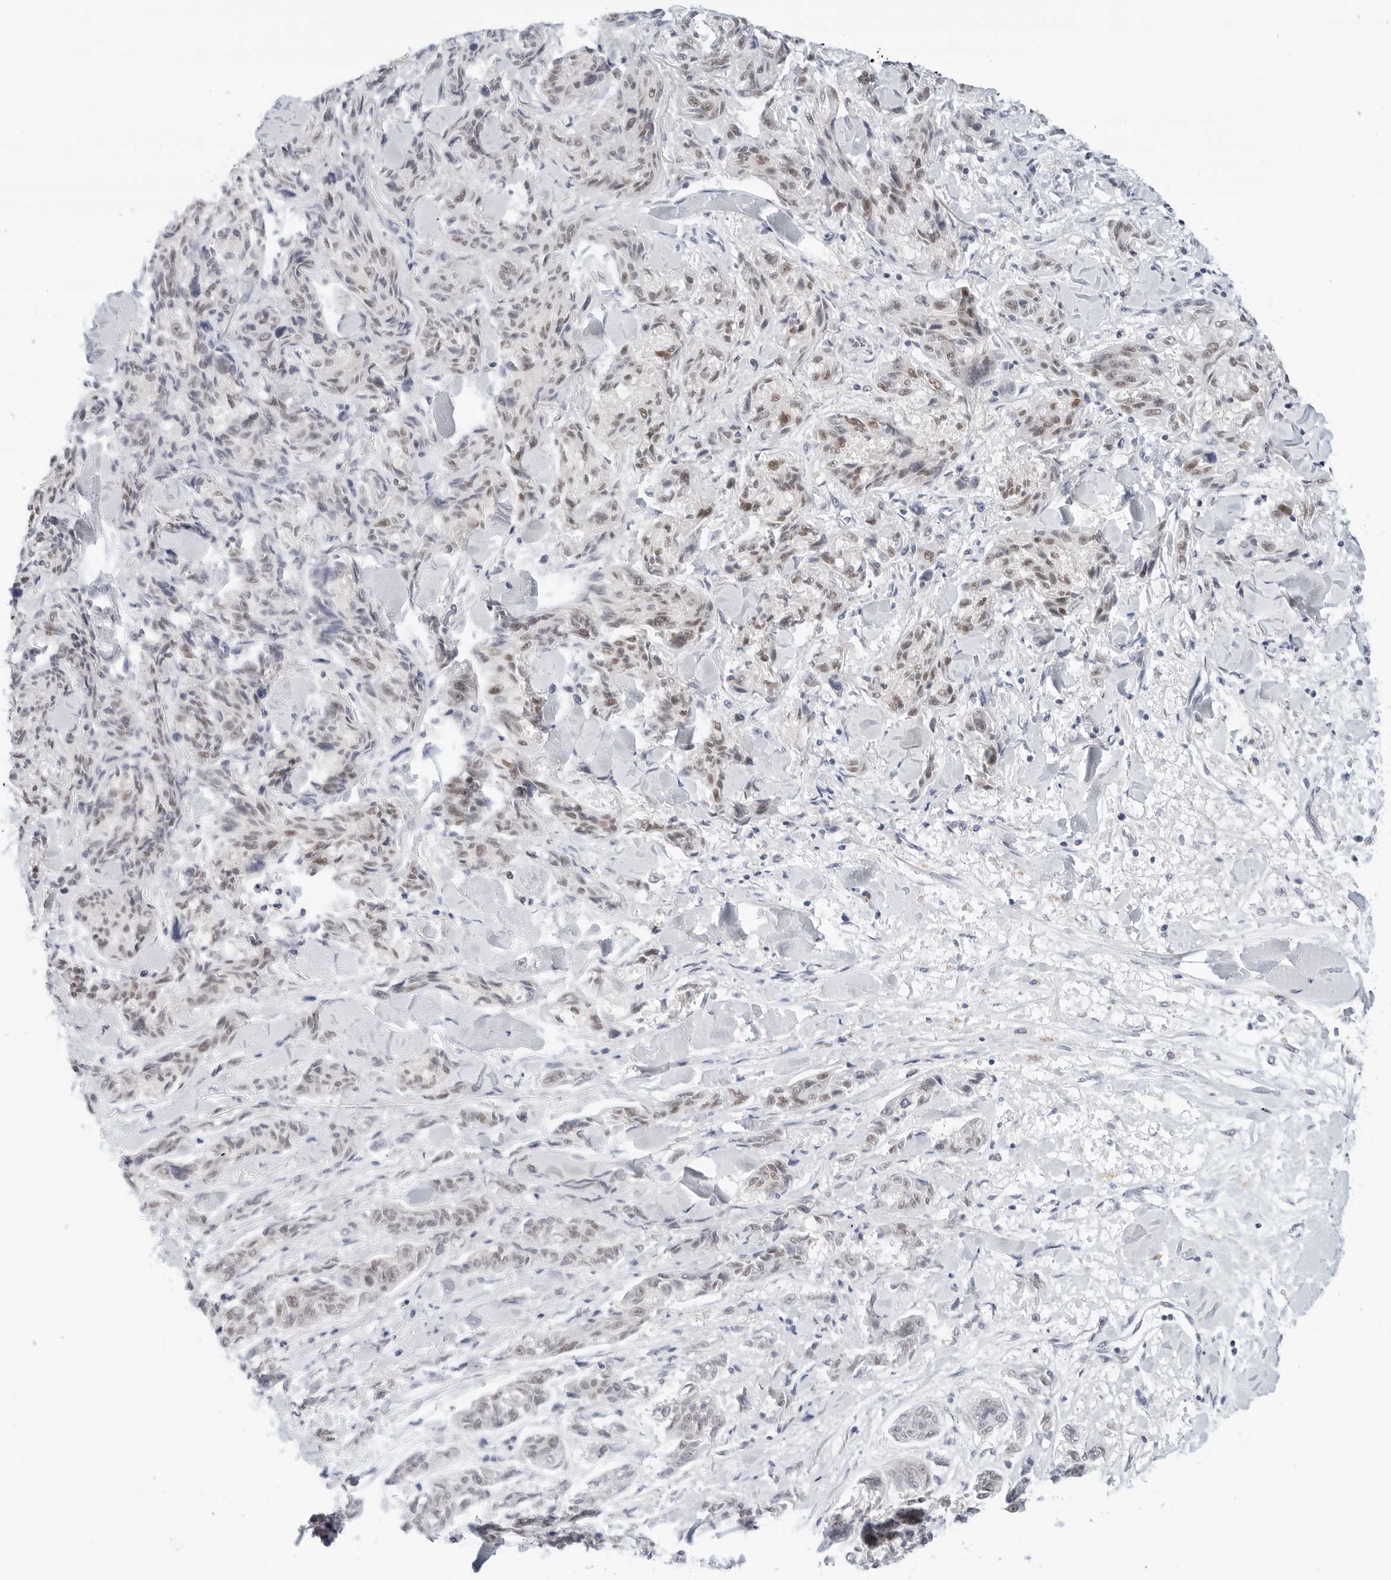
{"staining": {"intensity": "weak", "quantity": "25%-75%", "location": "nuclear"}, "tissue": "melanoma", "cell_type": "Tumor cells", "image_type": "cancer", "snomed": [{"axis": "morphology", "description": "Malignant melanoma, NOS"}, {"axis": "topography", "description": "Skin"}], "caption": "Melanoma stained with DAB immunohistochemistry (IHC) displays low levels of weak nuclear positivity in about 25%-75% of tumor cells. (Stains: DAB (3,3'-diaminobenzidine) in brown, nuclei in blue, Microscopy: brightfield microscopy at high magnification).", "gene": "TSEN2", "patient": {"sex": "male", "age": 53}}